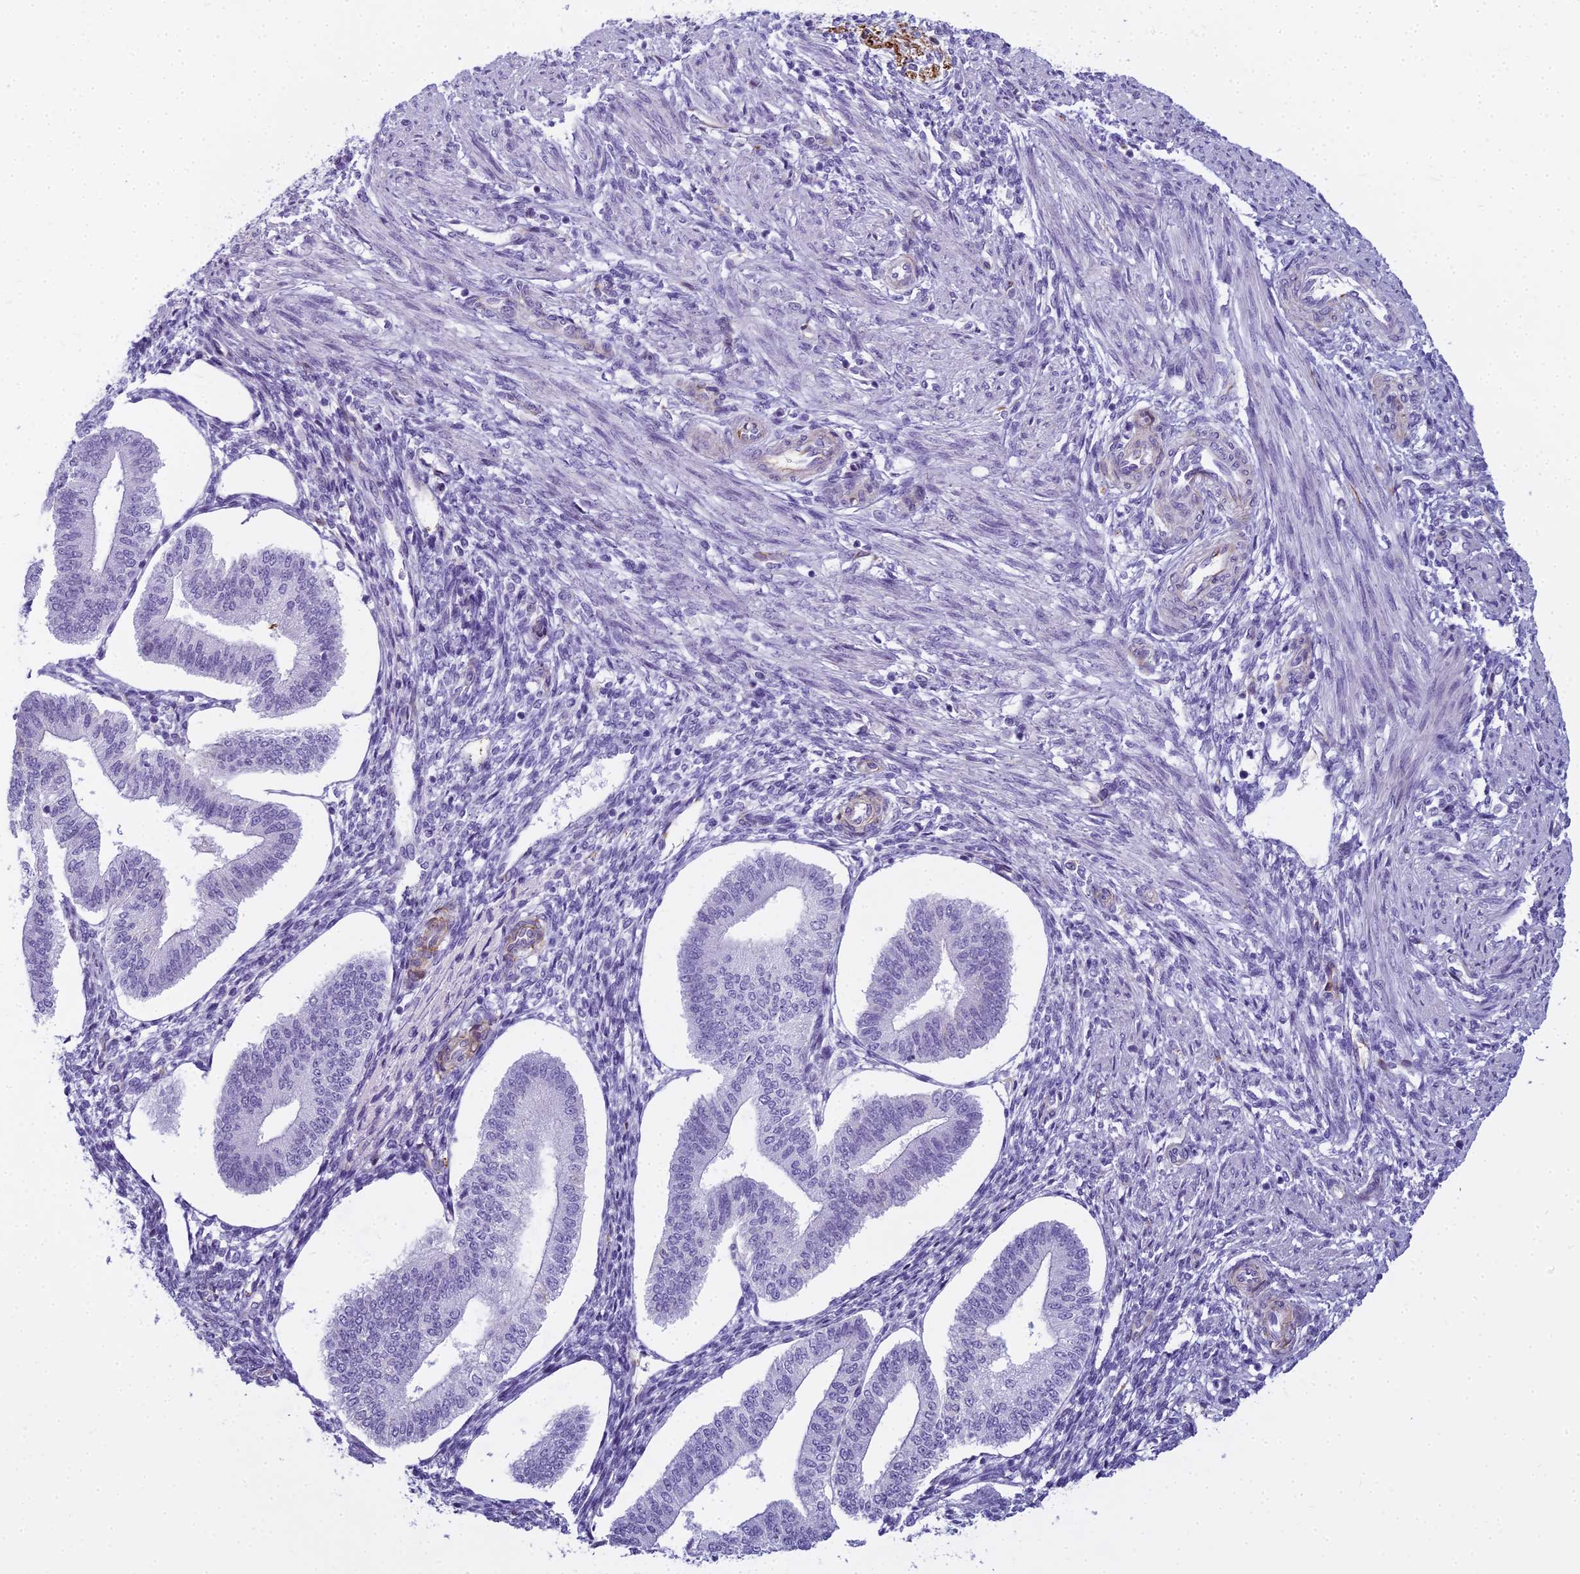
{"staining": {"intensity": "negative", "quantity": "none", "location": "none"}, "tissue": "endometrium", "cell_type": "Cells in endometrial stroma", "image_type": "normal", "snomed": [{"axis": "morphology", "description": "Normal tissue, NOS"}, {"axis": "topography", "description": "Endometrium"}], "caption": "There is no significant positivity in cells in endometrial stroma of endometrium. (Stains: DAB (3,3'-diaminobenzidine) immunohistochemistry with hematoxylin counter stain, Microscopy: brightfield microscopy at high magnification).", "gene": "ENSG00000265118", "patient": {"sex": "female", "age": 34}}